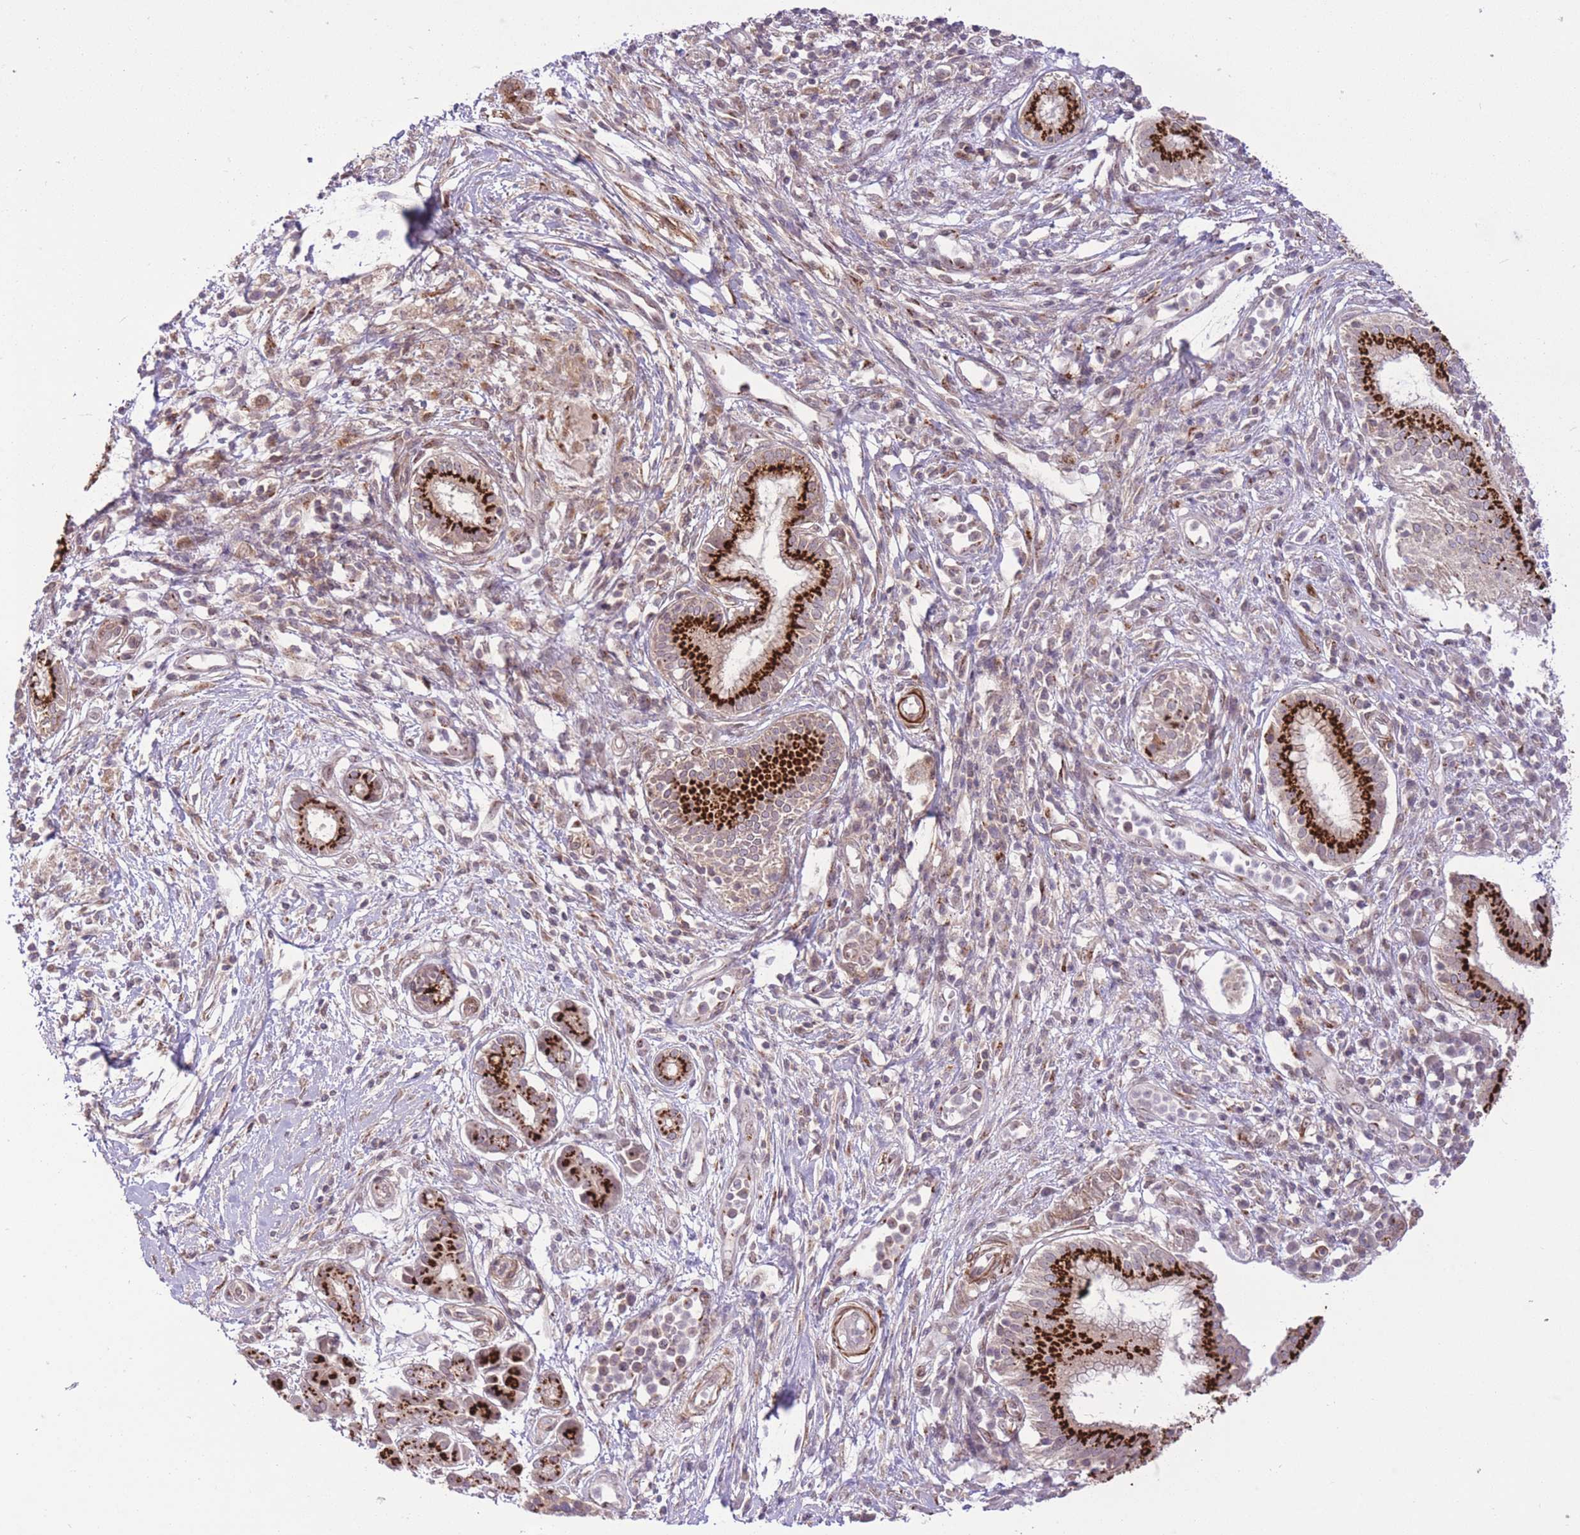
{"staining": {"intensity": "strong", "quantity": ">75%", "location": "cytoplasmic/membranous"}, "tissue": "pancreatic cancer", "cell_type": "Tumor cells", "image_type": "cancer", "snomed": [{"axis": "morphology", "description": "Adenocarcinoma, NOS"}, {"axis": "topography", "description": "Pancreas"}], "caption": "Immunohistochemistry (IHC) micrograph of pancreatic cancer stained for a protein (brown), which displays high levels of strong cytoplasmic/membranous staining in approximately >75% of tumor cells.", "gene": "ZBED5", "patient": {"sex": "male", "age": 68}}